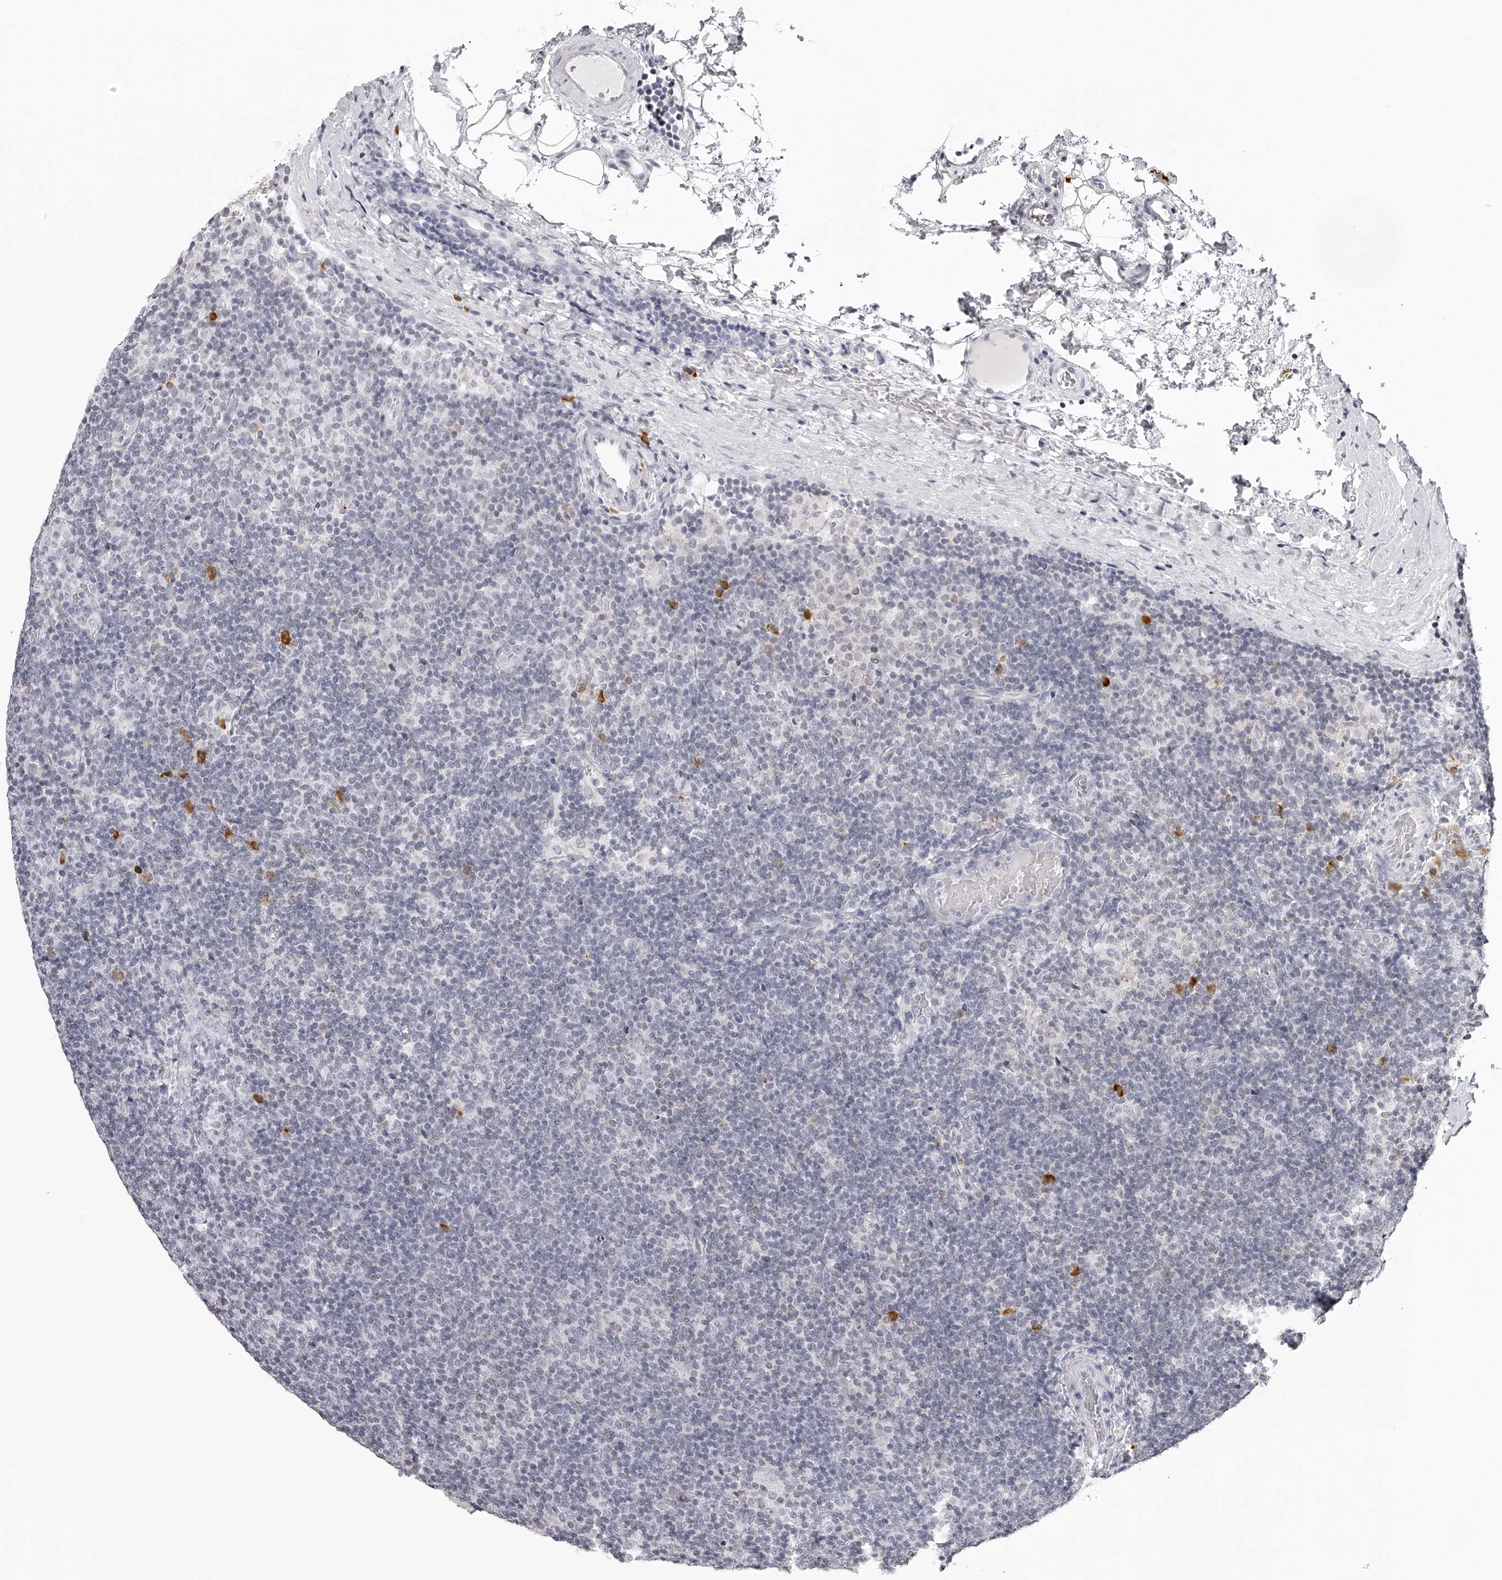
{"staining": {"intensity": "negative", "quantity": "none", "location": "none"}, "tissue": "lymphoma", "cell_type": "Tumor cells", "image_type": "cancer", "snomed": [{"axis": "morphology", "description": "Hodgkin's disease, NOS"}, {"axis": "topography", "description": "Lymph node"}], "caption": "IHC of human Hodgkin's disease shows no expression in tumor cells. The staining was performed using DAB to visualize the protein expression in brown, while the nuclei were stained in blue with hematoxylin (Magnification: 20x).", "gene": "SEC11C", "patient": {"sex": "female", "age": 57}}